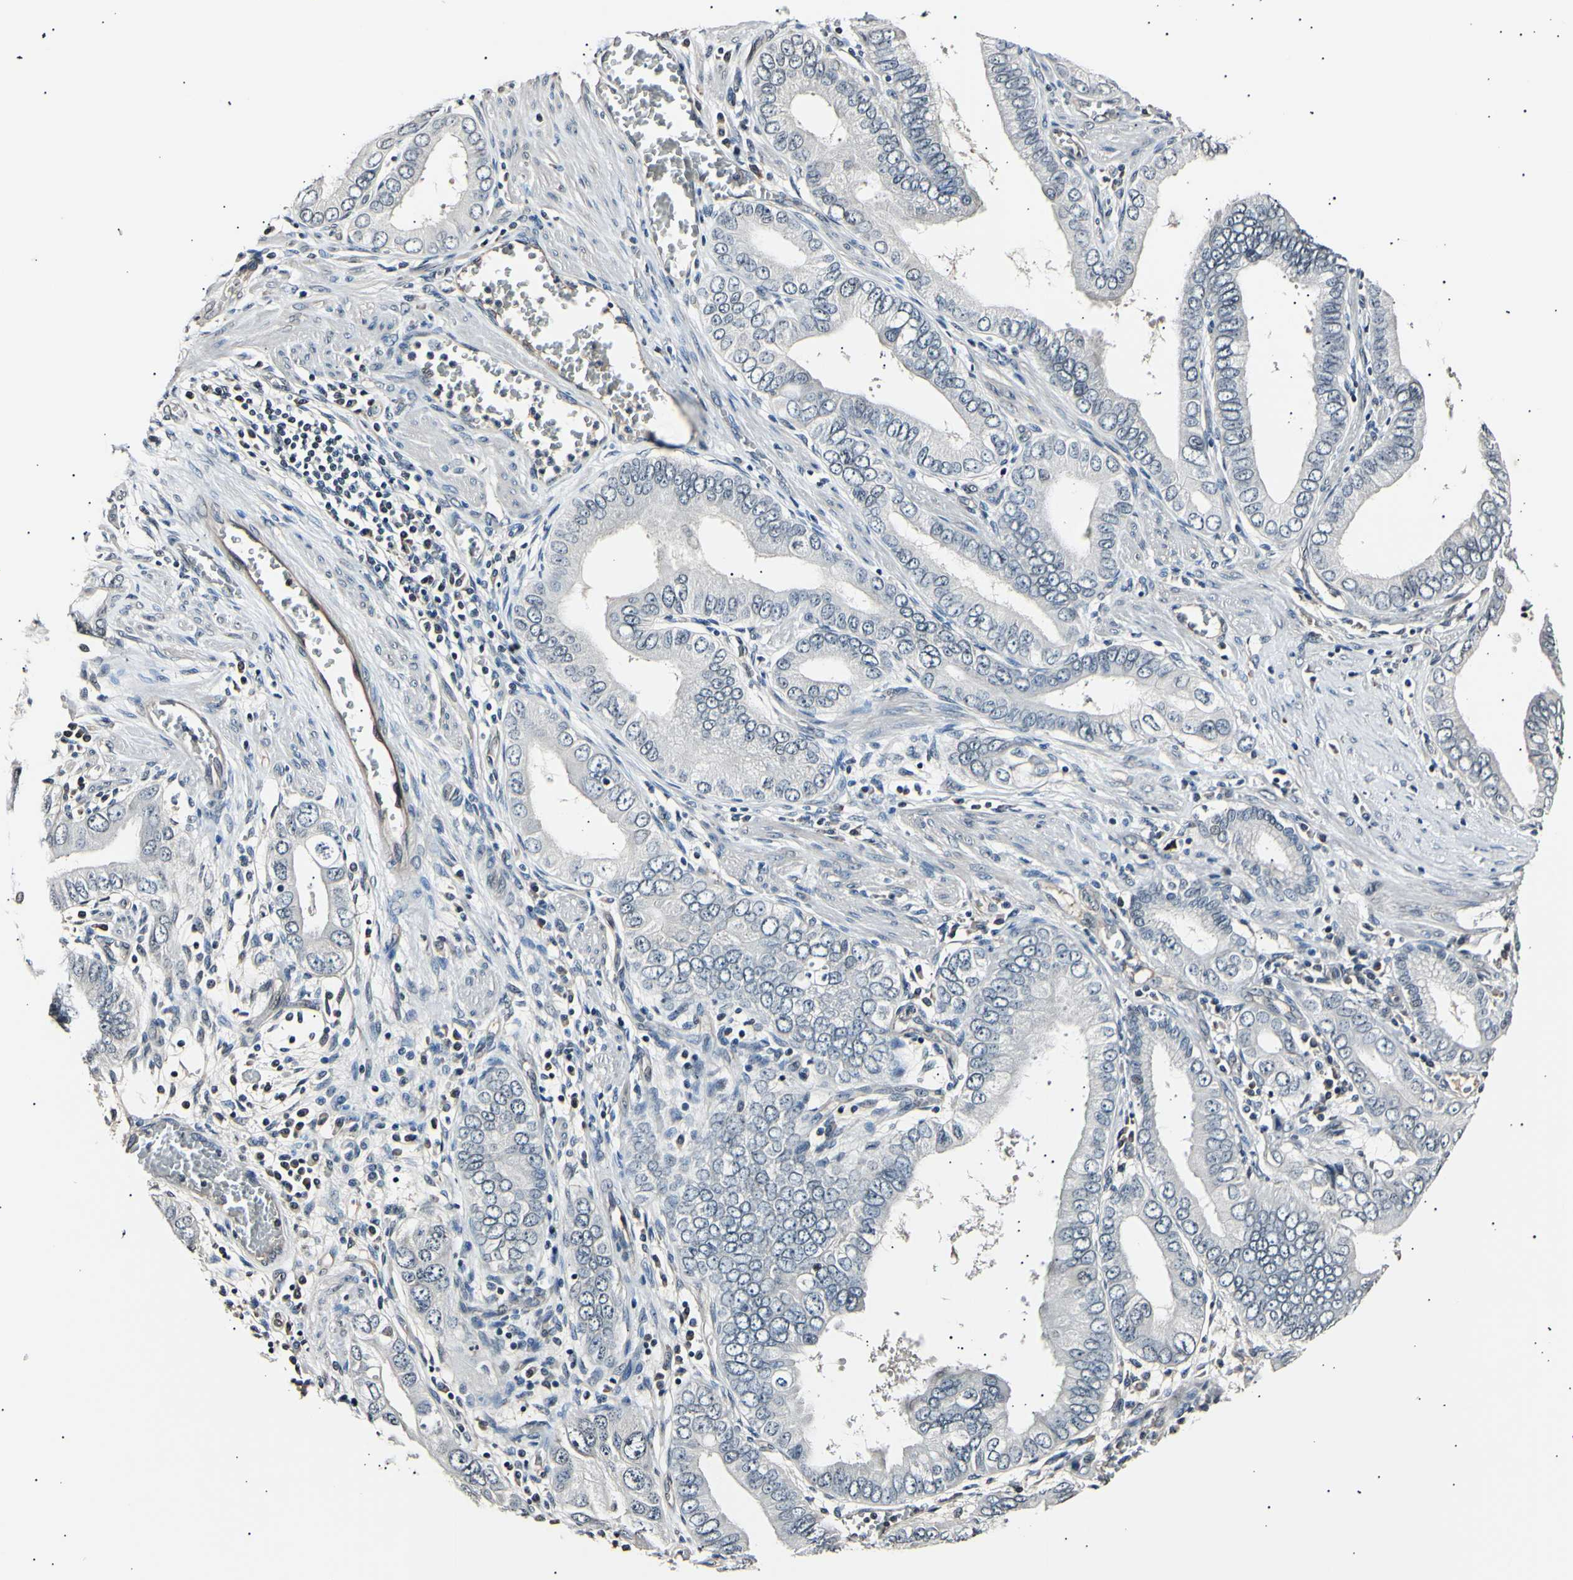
{"staining": {"intensity": "negative", "quantity": "none", "location": "none"}, "tissue": "pancreatic cancer", "cell_type": "Tumor cells", "image_type": "cancer", "snomed": [{"axis": "morphology", "description": "Normal tissue, NOS"}, {"axis": "topography", "description": "Lymph node"}], "caption": "Tumor cells show no significant protein positivity in pancreatic cancer.", "gene": "AK1", "patient": {"sex": "male", "age": 50}}